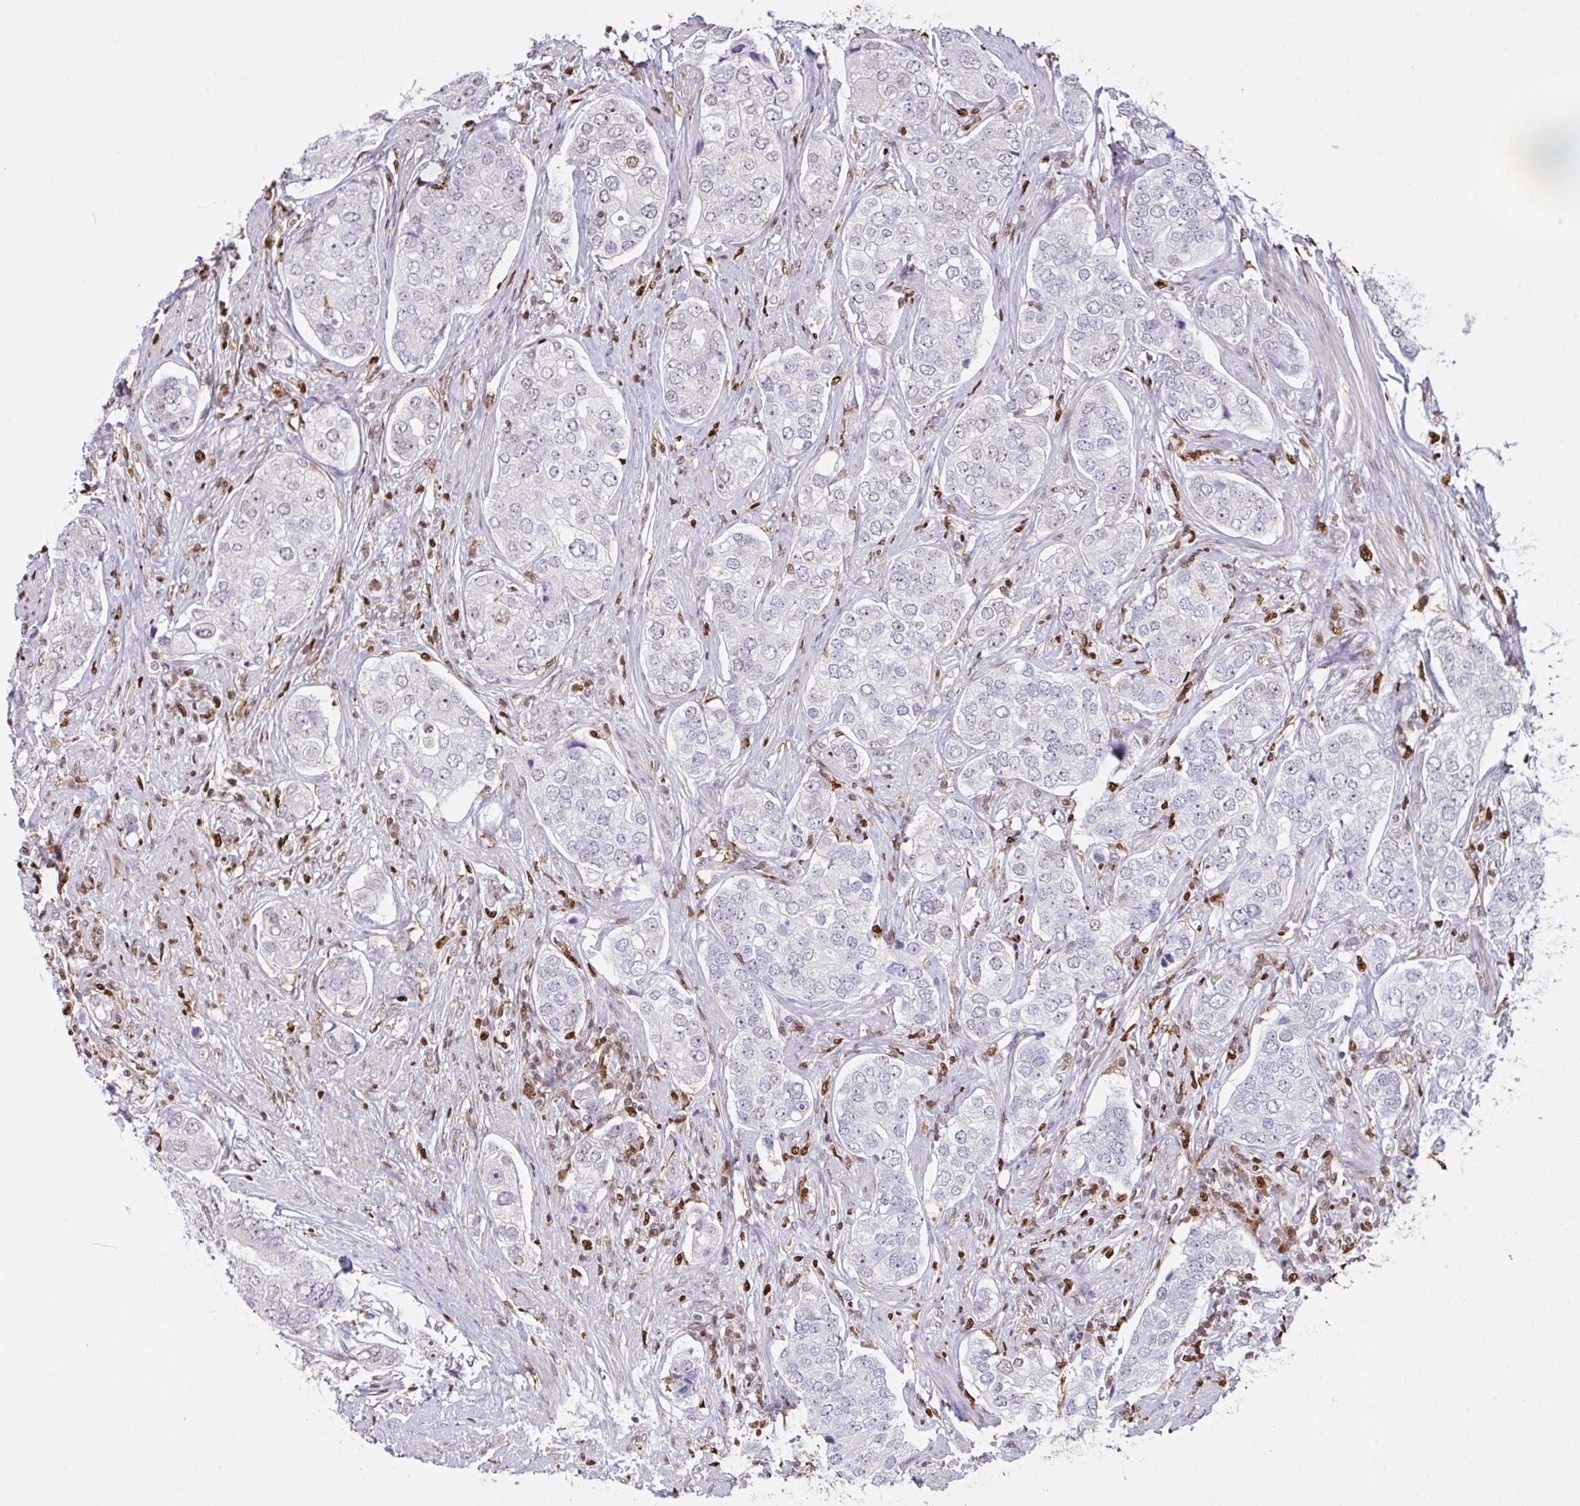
{"staining": {"intensity": "moderate", "quantity": "<25%", "location": "nuclear"}, "tissue": "prostate cancer", "cell_type": "Tumor cells", "image_type": "cancer", "snomed": [{"axis": "morphology", "description": "Adenocarcinoma, High grade"}, {"axis": "topography", "description": "Prostate"}], "caption": "Protein staining of prostate adenocarcinoma (high-grade) tissue exhibits moderate nuclear expression in about <25% of tumor cells.", "gene": "BTBD10", "patient": {"sex": "male", "age": 60}}